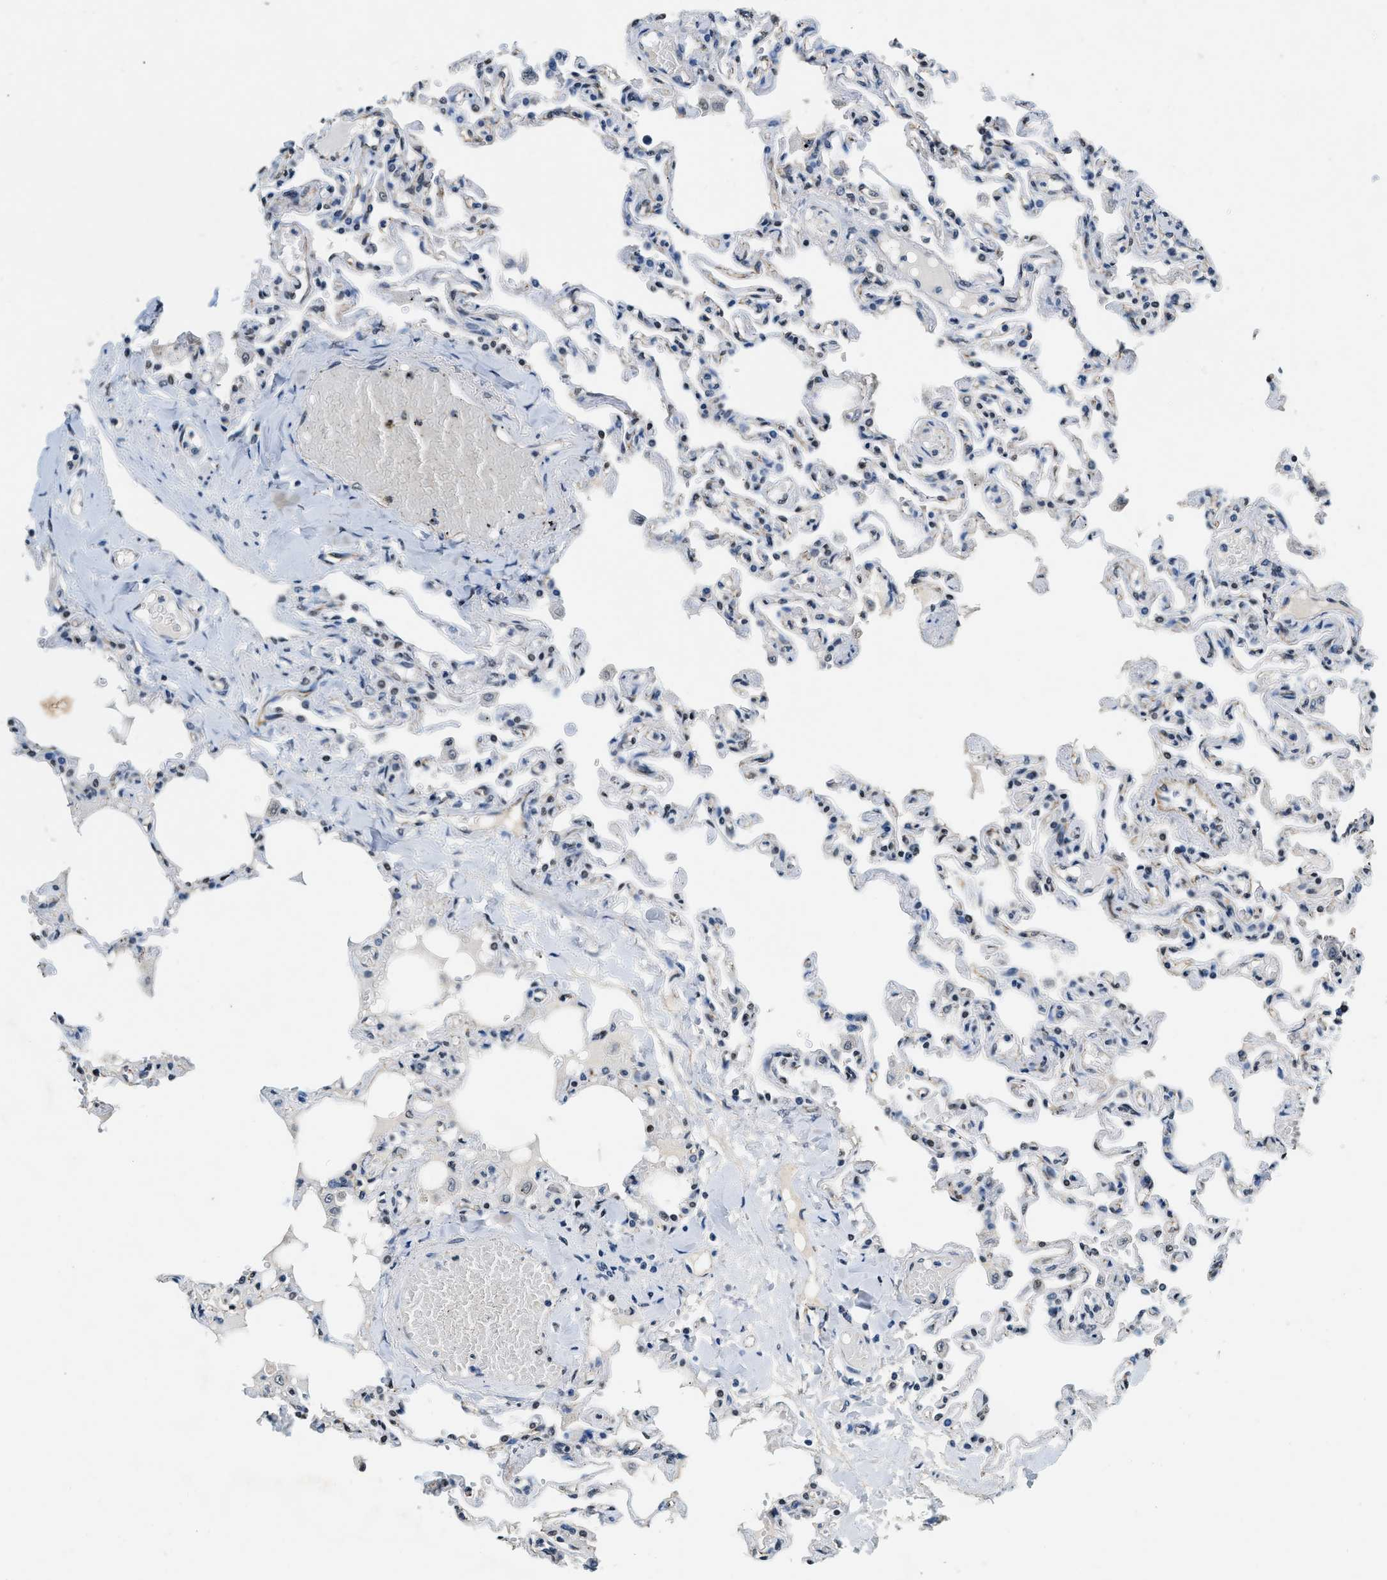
{"staining": {"intensity": "negative", "quantity": "none", "location": "none"}, "tissue": "lung", "cell_type": "Alveolar cells", "image_type": "normal", "snomed": [{"axis": "morphology", "description": "Normal tissue, NOS"}, {"axis": "topography", "description": "Lung"}], "caption": "IHC of unremarkable lung shows no positivity in alveolar cells. (IHC, brightfield microscopy, high magnification).", "gene": "CCNE1", "patient": {"sex": "male", "age": 21}}